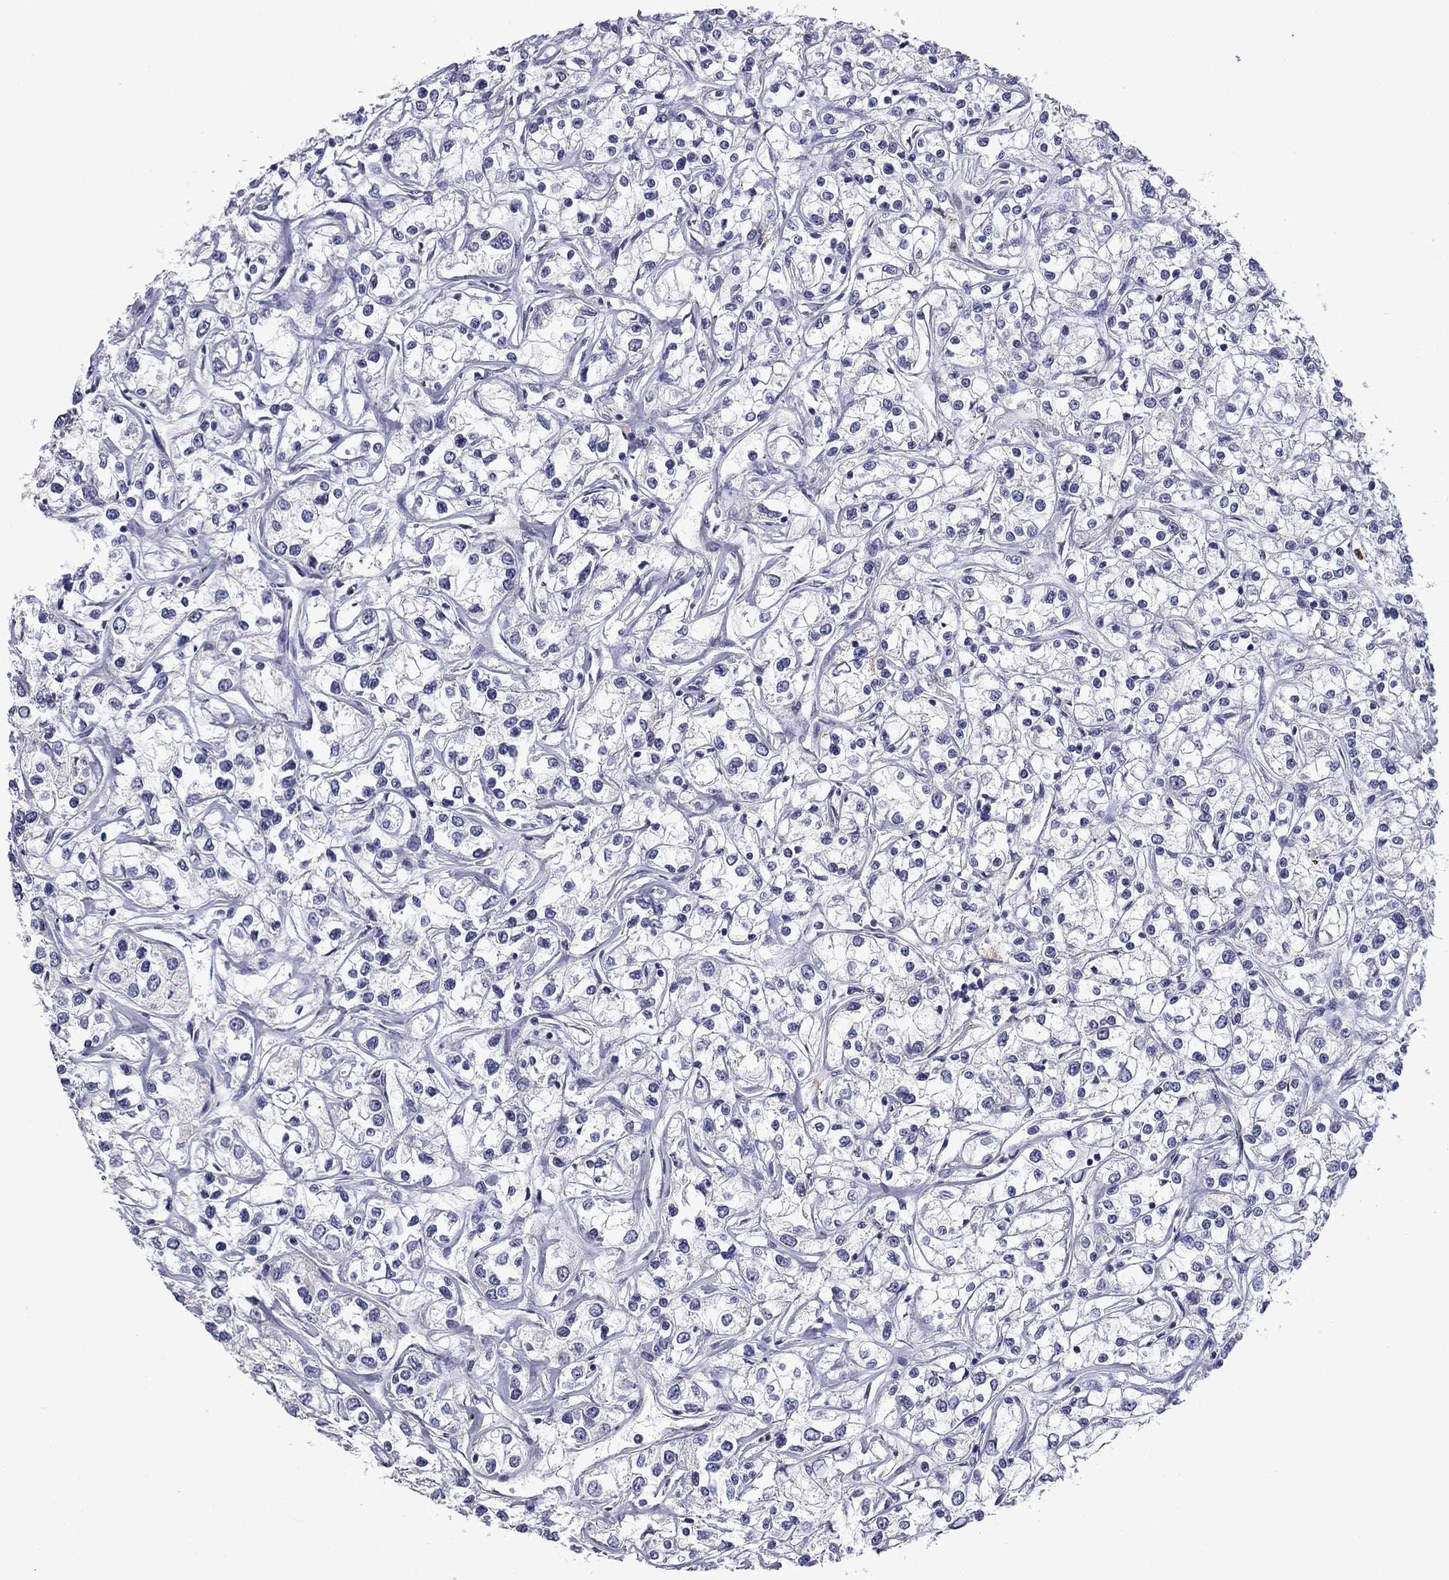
{"staining": {"intensity": "negative", "quantity": "none", "location": "none"}, "tissue": "renal cancer", "cell_type": "Tumor cells", "image_type": "cancer", "snomed": [{"axis": "morphology", "description": "Adenocarcinoma, NOS"}, {"axis": "topography", "description": "Kidney"}], "caption": "Adenocarcinoma (renal) was stained to show a protein in brown. There is no significant expression in tumor cells. (DAB (3,3'-diaminobenzidine) immunohistochemistry, high magnification).", "gene": "IRF5", "patient": {"sex": "female", "age": 59}}